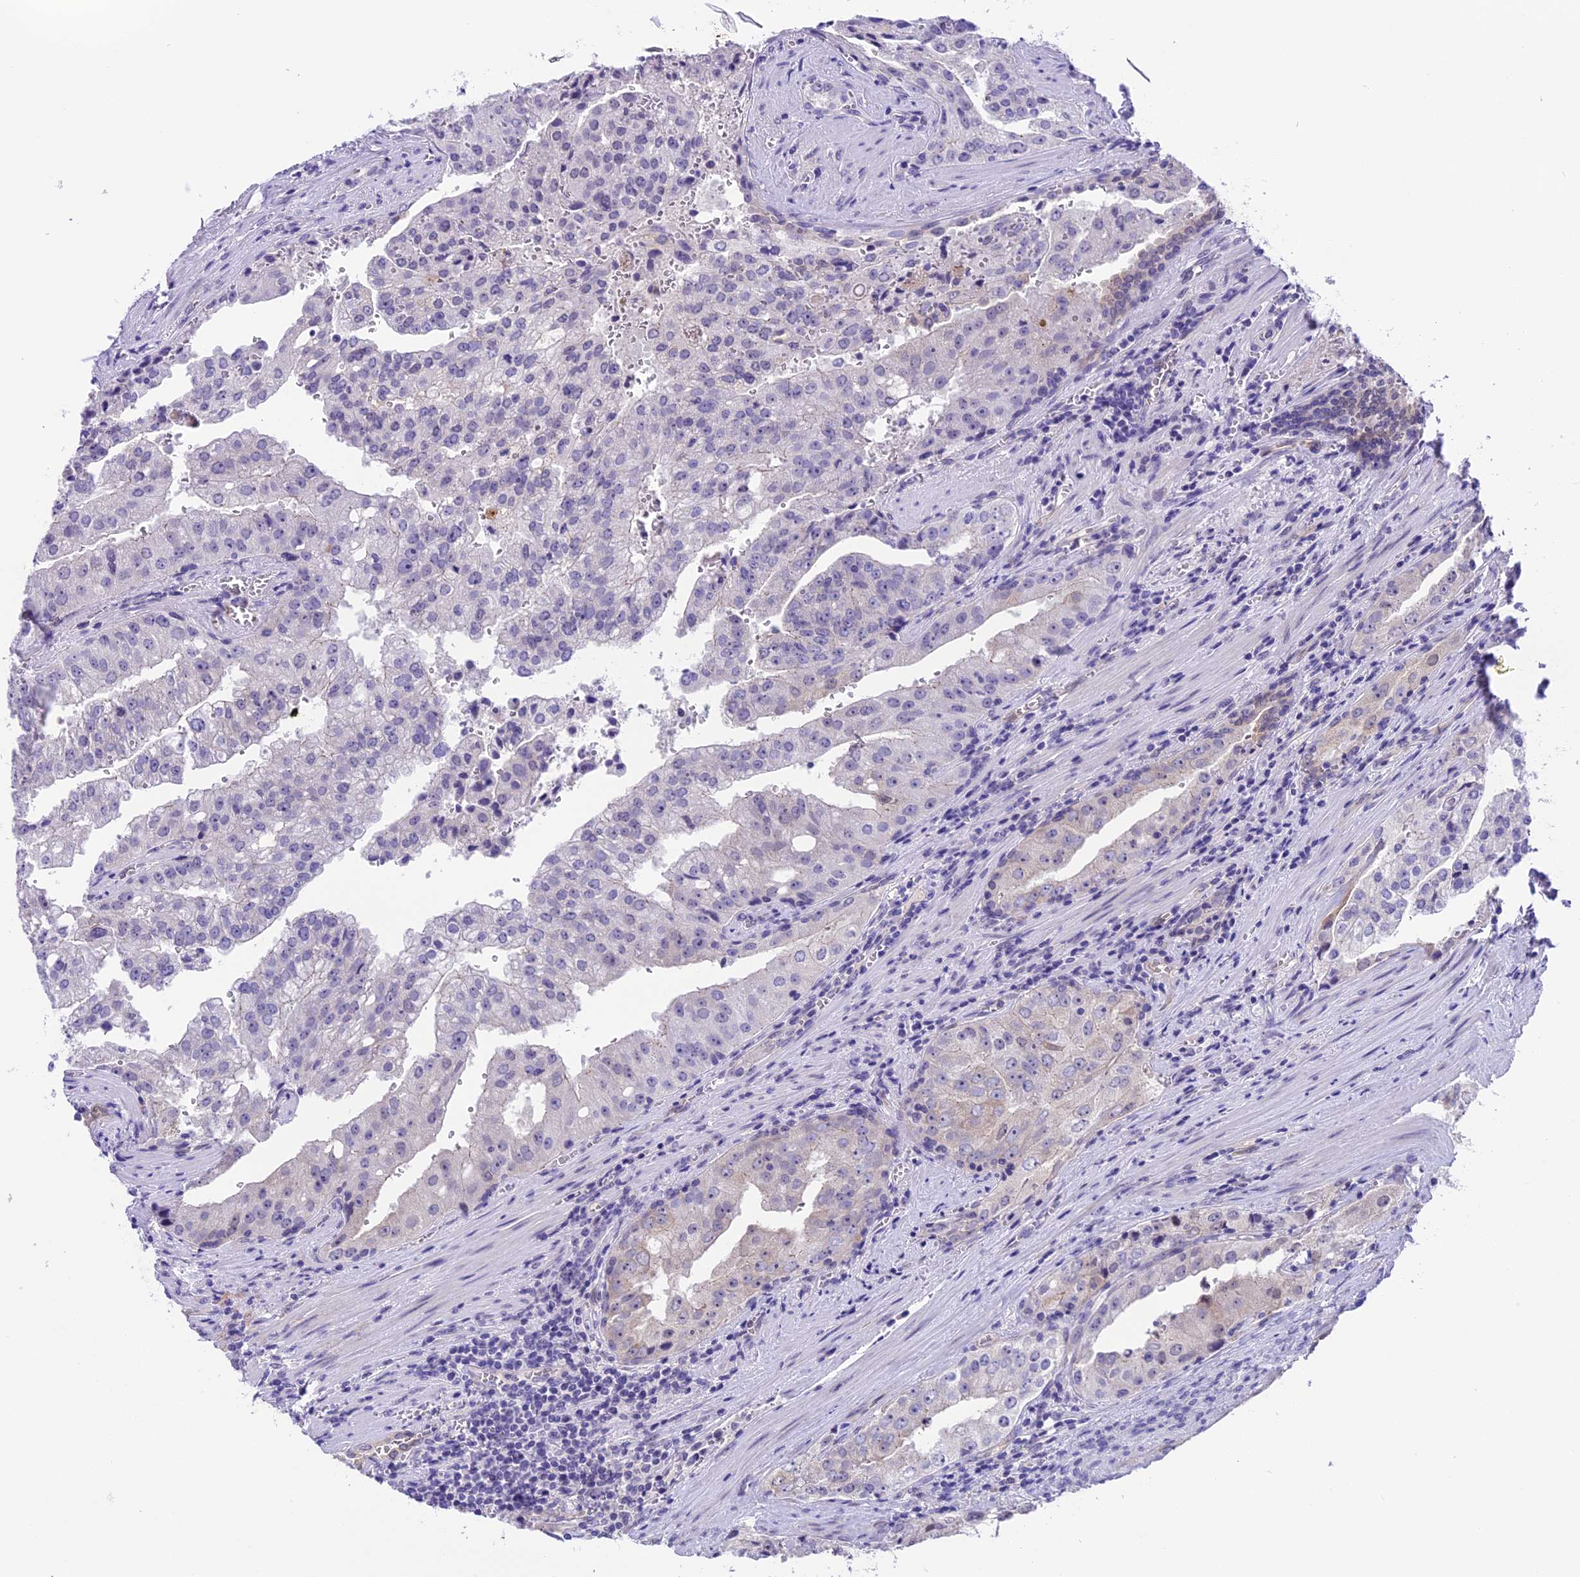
{"staining": {"intensity": "negative", "quantity": "none", "location": "none"}, "tissue": "prostate cancer", "cell_type": "Tumor cells", "image_type": "cancer", "snomed": [{"axis": "morphology", "description": "Adenocarcinoma, High grade"}, {"axis": "topography", "description": "Prostate"}], "caption": "The photomicrograph shows no staining of tumor cells in prostate cancer. The staining is performed using DAB (3,3'-diaminobenzidine) brown chromogen with nuclei counter-stained in using hematoxylin.", "gene": "PRR15", "patient": {"sex": "male", "age": 68}}